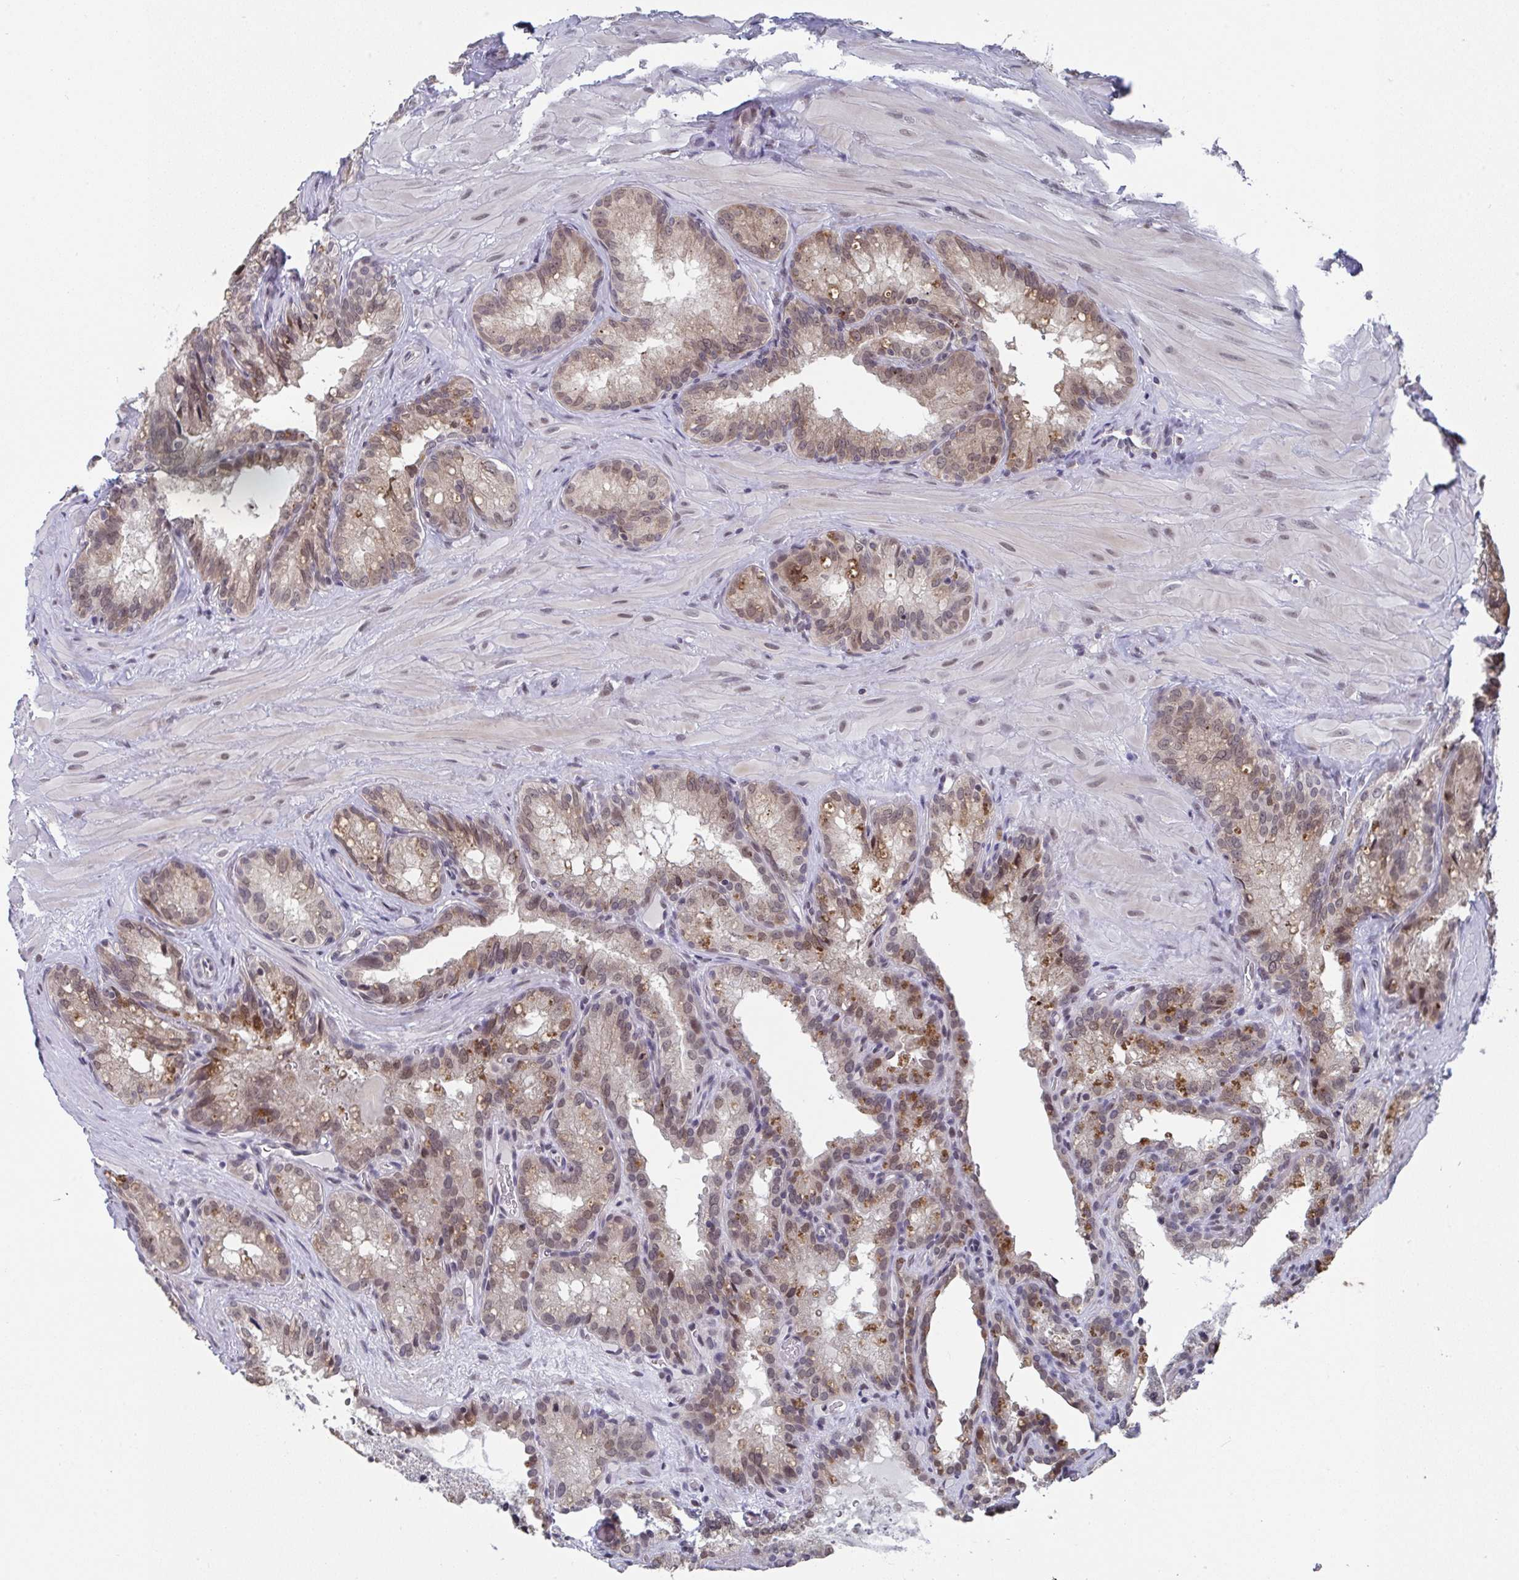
{"staining": {"intensity": "weak", "quantity": ">75%", "location": "cytoplasmic/membranous,nuclear"}, "tissue": "seminal vesicle", "cell_type": "Glandular cells", "image_type": "normal", "snomed": [{"axis": "morphology", "description": "Normal tissue, NOS"}, {"axis": "topography", "description": "Seminal veicle"}], "caption": "Protein staining demonstrates weak cytoplasmic/membranous,nuclear staining in approximately >75% of glandular cells in unremarkable seminal vesicle.", "gene": "JMJD1C", "patient": {"sex": "male", "age": 47}}